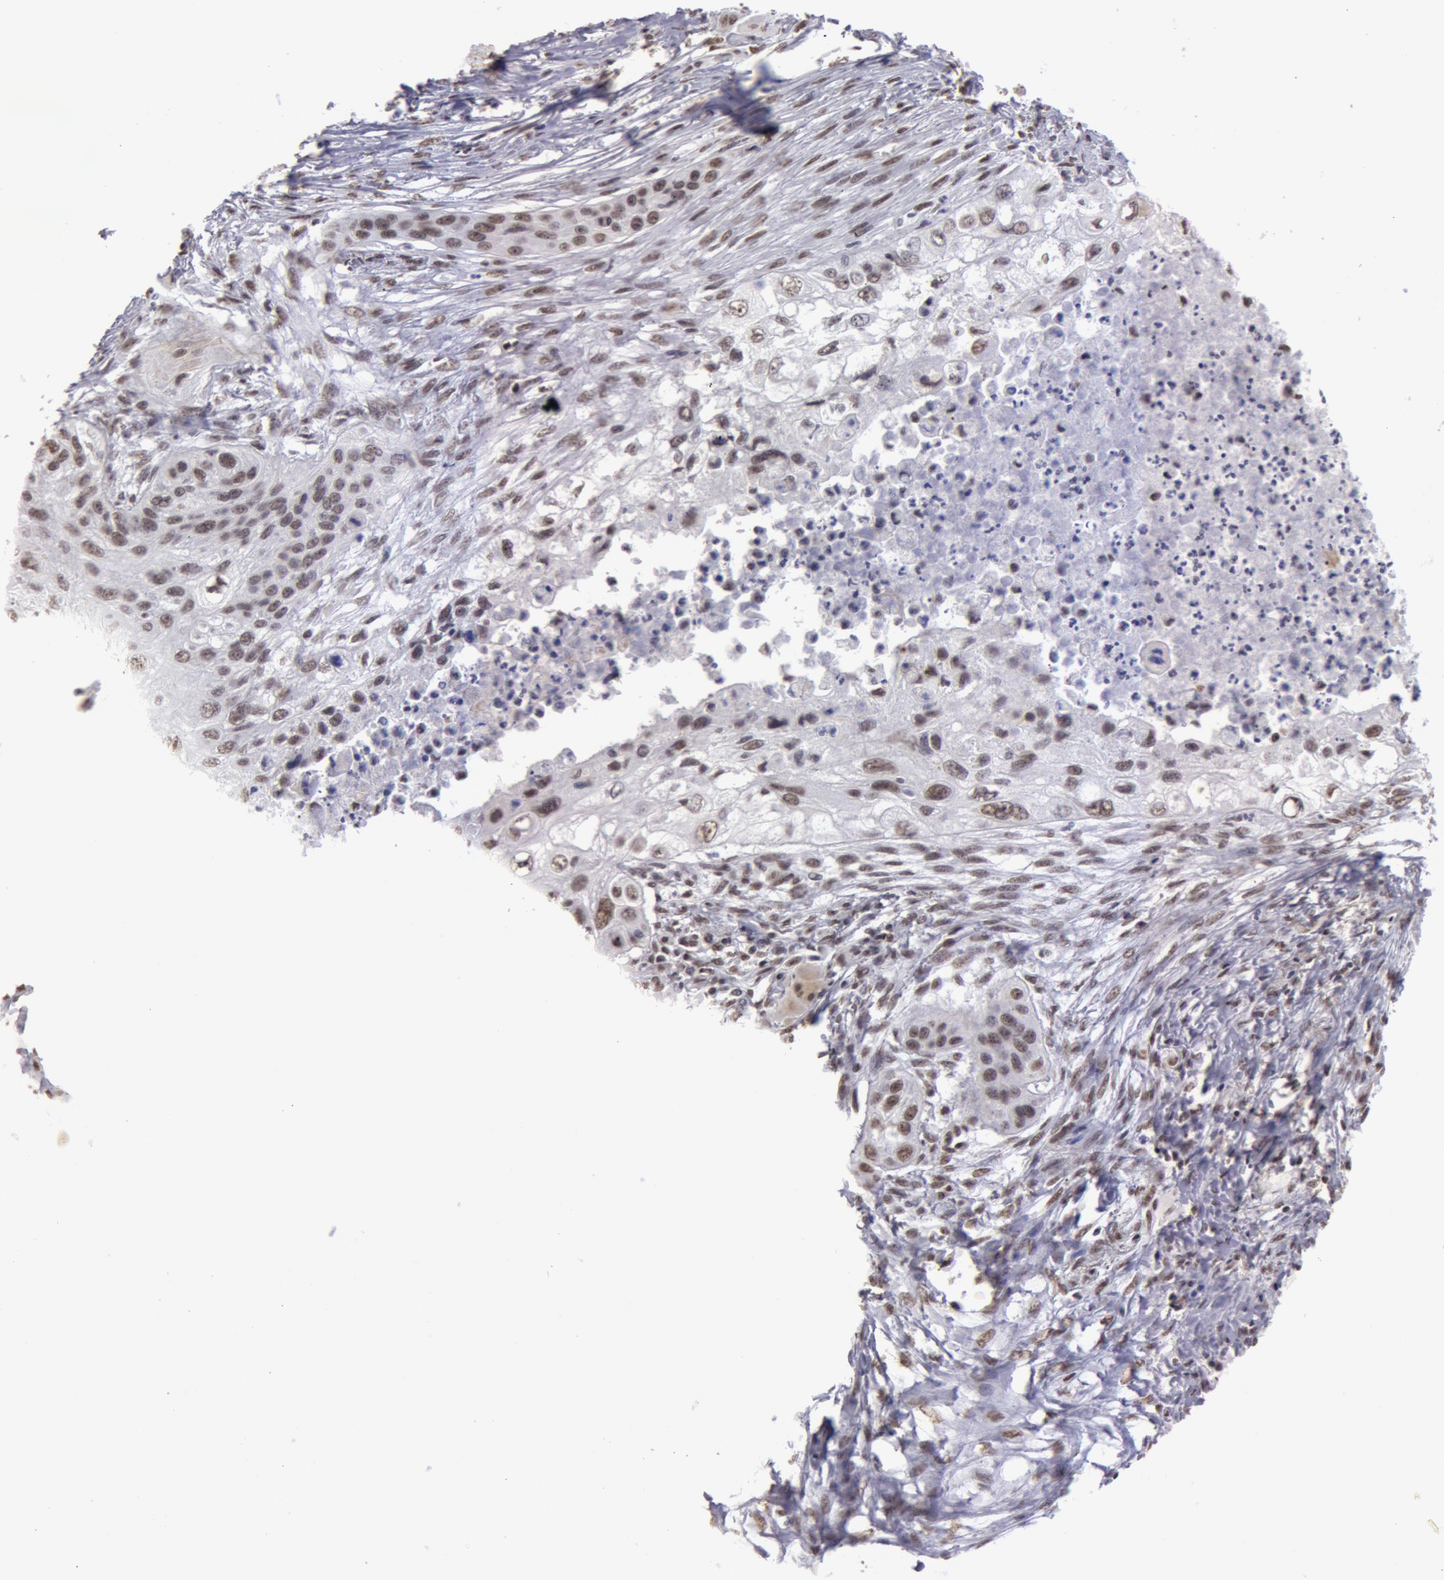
{"staining": {"intensity": "weak", "quantity": "25%-75%", "location": "nuclear"}, "tissue": "lung cancer", "cell_type": "Tumor cells", "image_type": "cancer", "snomed": [{"axis": "morphology", "description": "Squamous cell carcinoma, NOS"}, {"axis": "topography", "description": "Lung"}], "caption": "Human lung cancer stained with a brown dye exhibits weak nuclear positive expression in about 25%-75% of tumor cells.", "gene": "VRTN", "patient": {"sex": "male", "age": 71}}